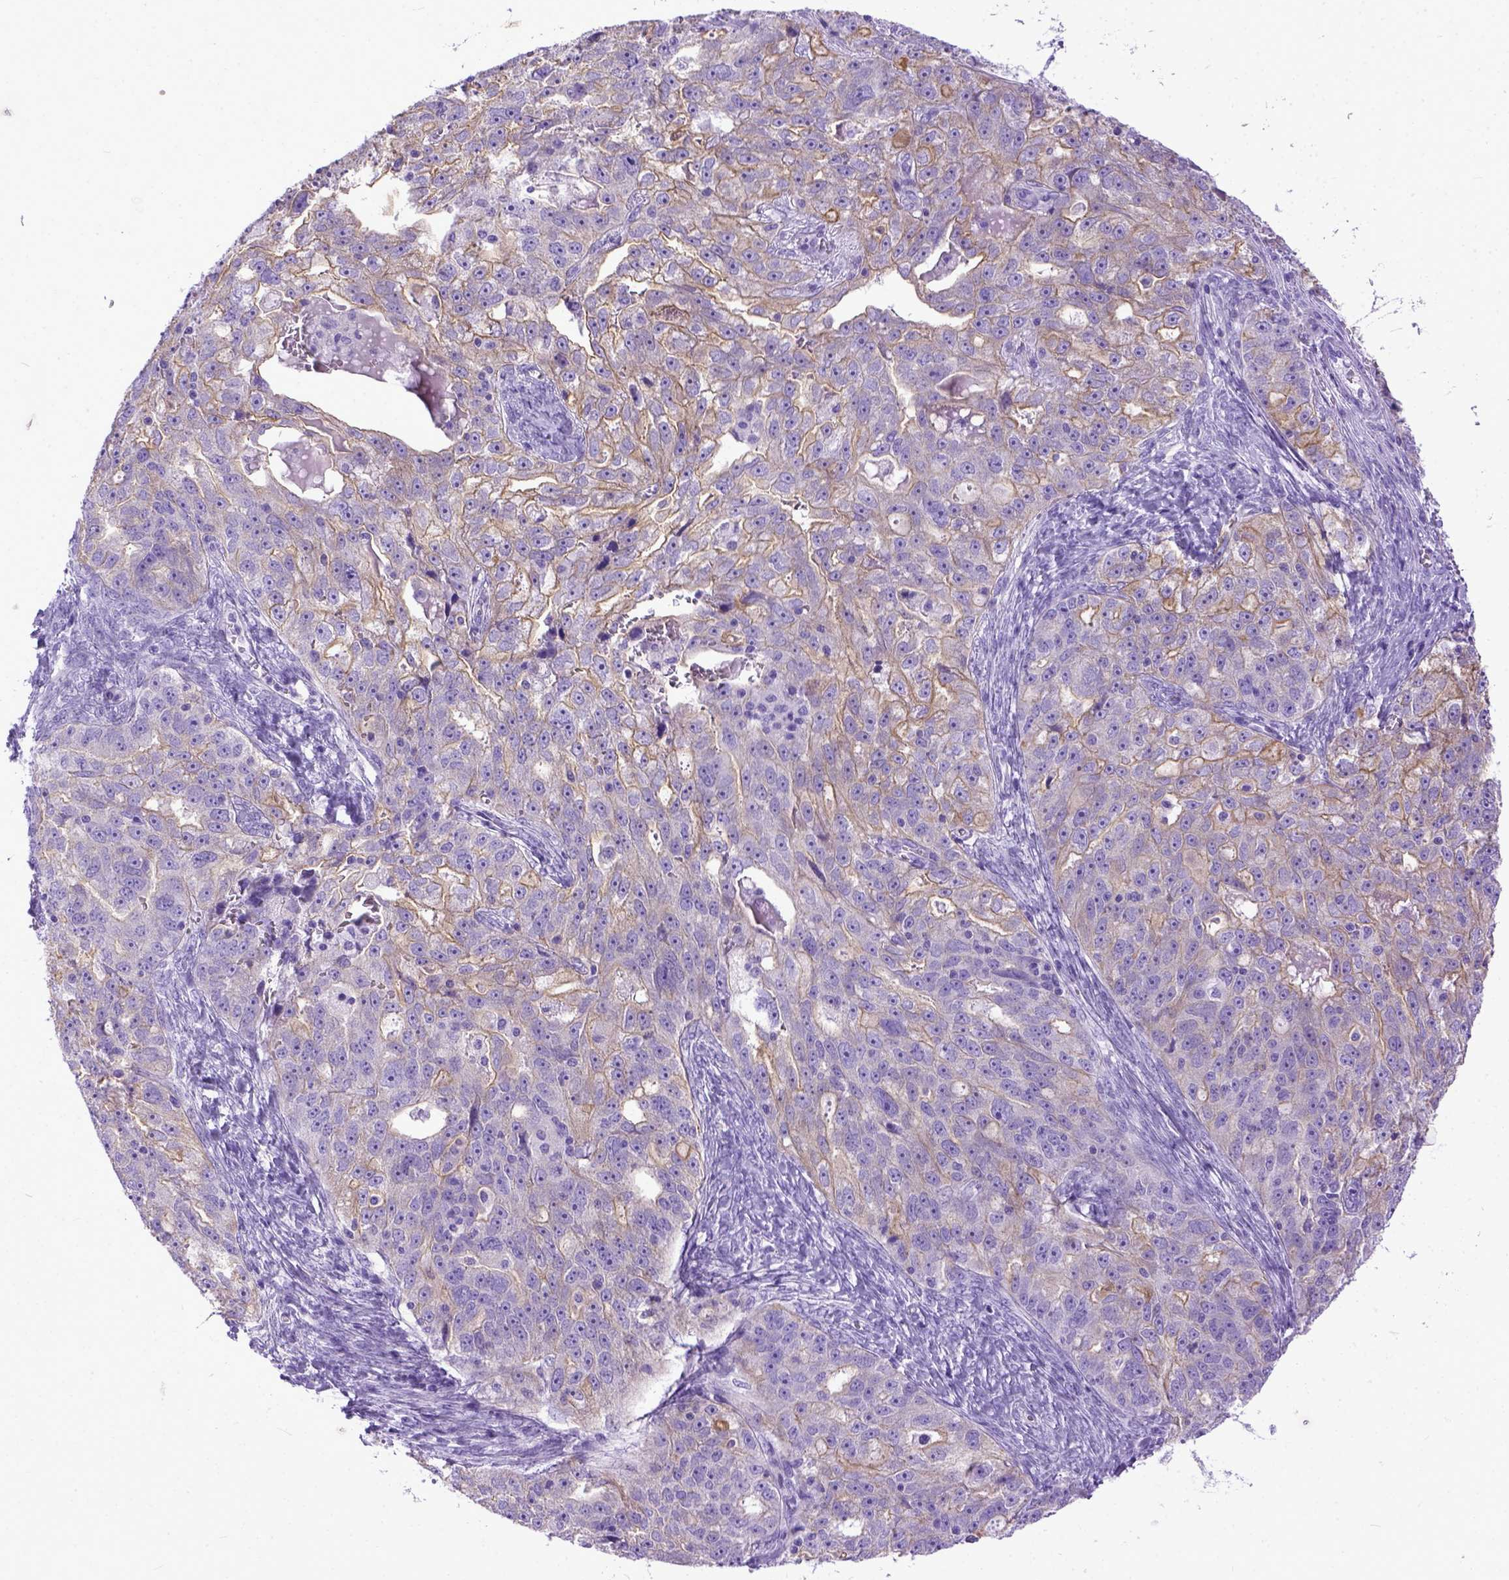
{"staining": {"intensity": "weak", "quantity": "25%-75%", "location": "cytoplasmic/membranous"}, "tissue": "ovarian cancer", "cell_type": "Tumor cells", "image_type": "cancer", "snomed": [{"axis": "morphology", "description": "Cystadenocarcinoma, serous, NOS"}, {"axis": "topography", "description": "Ovary"}], "caption": "A low amount of weak cytoplasmic/membranous expression is appreciated in approximately 25%-75% of tumor cells in serous cystadenocarcinoma (ovarian) tissue.", "gene": "PPL", "patient": {"sex": "female", "age": 51}}